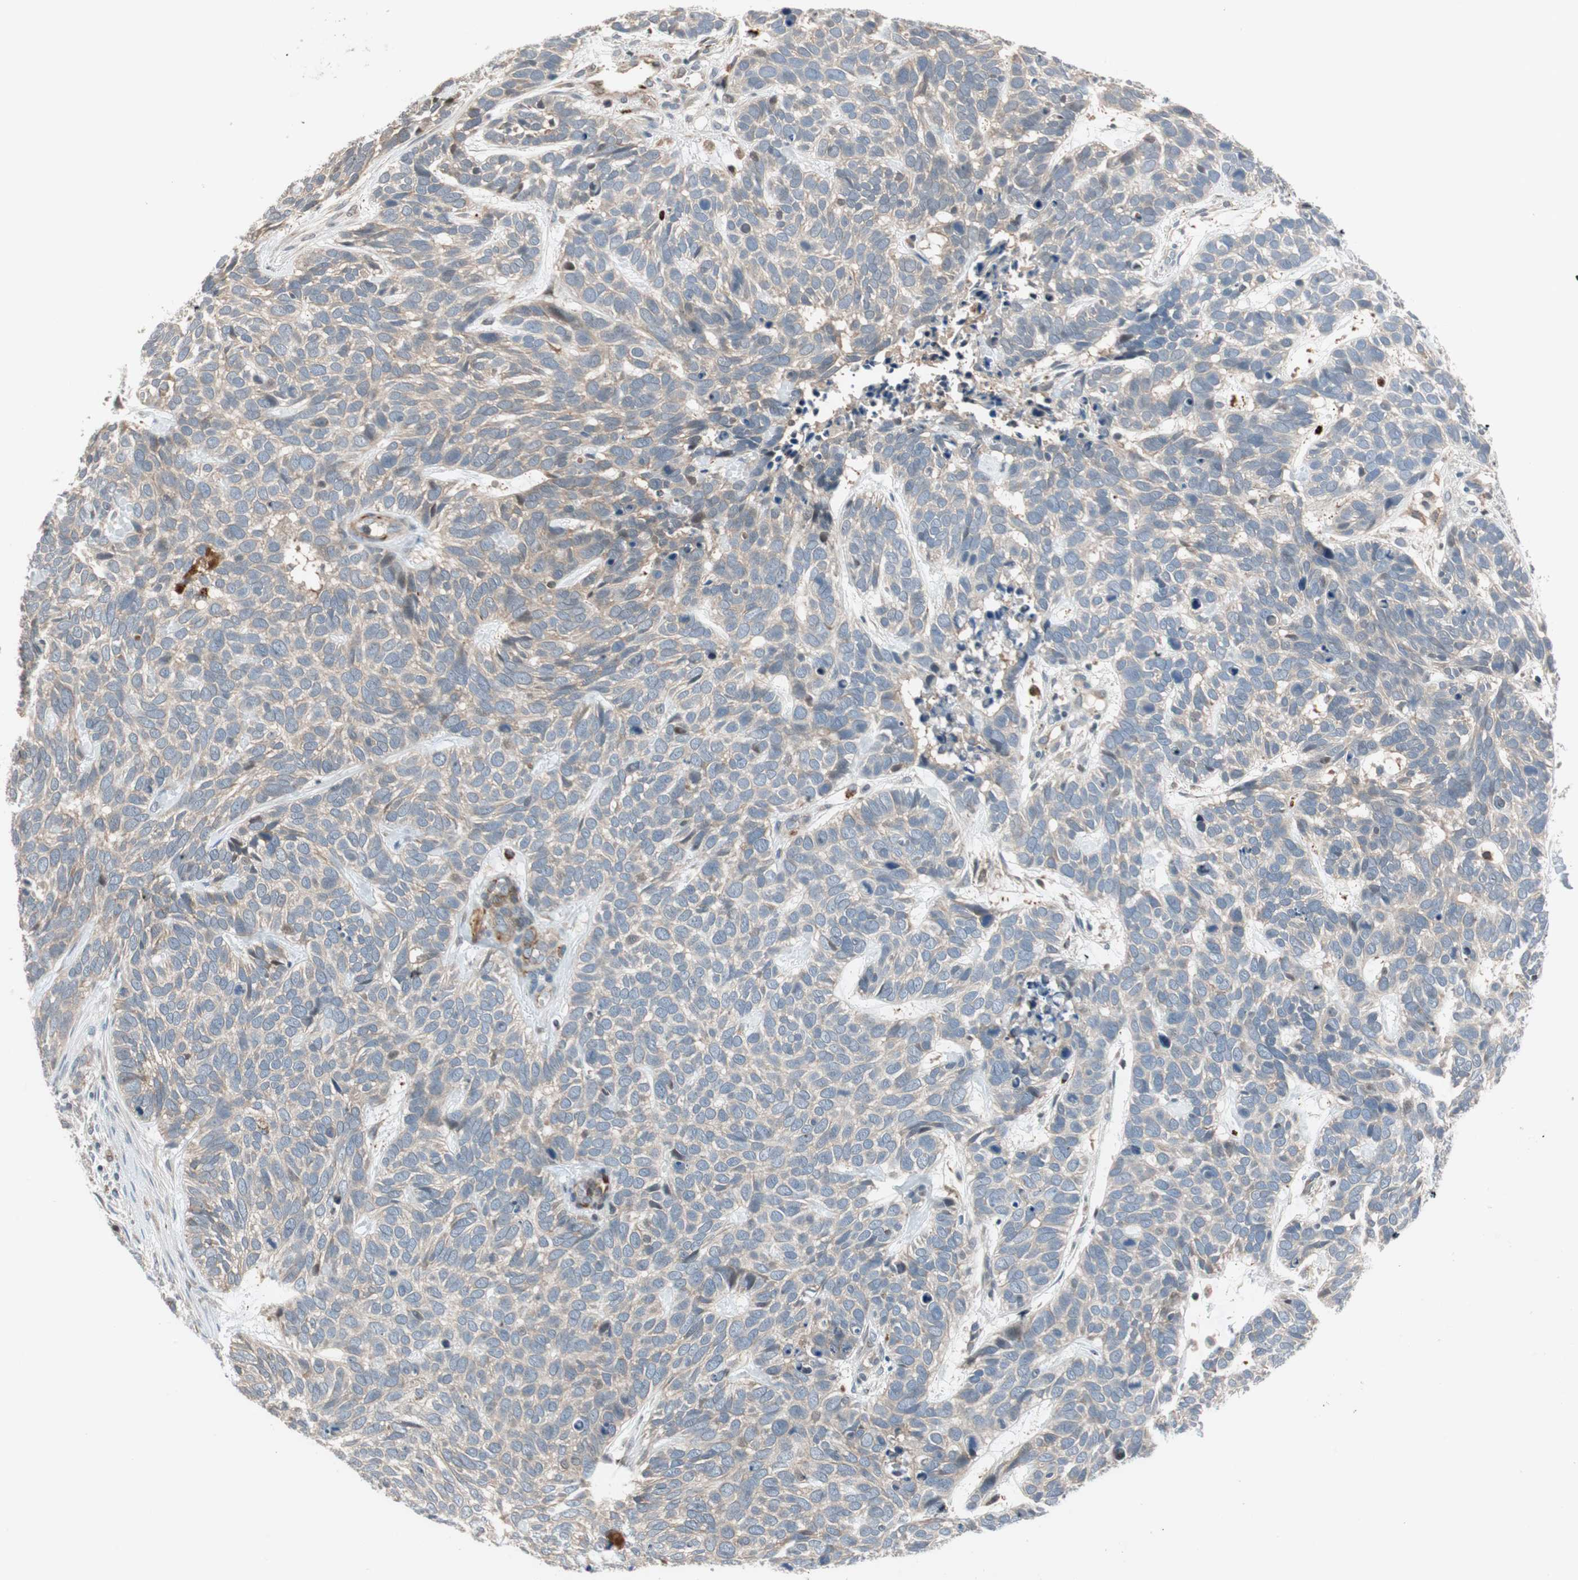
{"staining": {"intensity": "weak", "quantity": "<25%", "location": "cytoplasmic/membranous"}, "tissue": "skin cancer", "cell_type": "Tumor cells", "image_type": "cancer", "snomed": [{"axis": "morphology", "description": "Basal cell carcinoma"}, {"axis": "topography", "description": "Skin"}], "caption": "This histopathology image is of basal cell carcinoma (skin) stained with IHC to label a protein in brown with the nuclei are counter-stained blue. There is no staining in tumor cells. (DAB immunohistochemistry with hematoxylin counter stain).", "gene": "PIK3R3", "patient": {"sex": "male", "age": 87}}